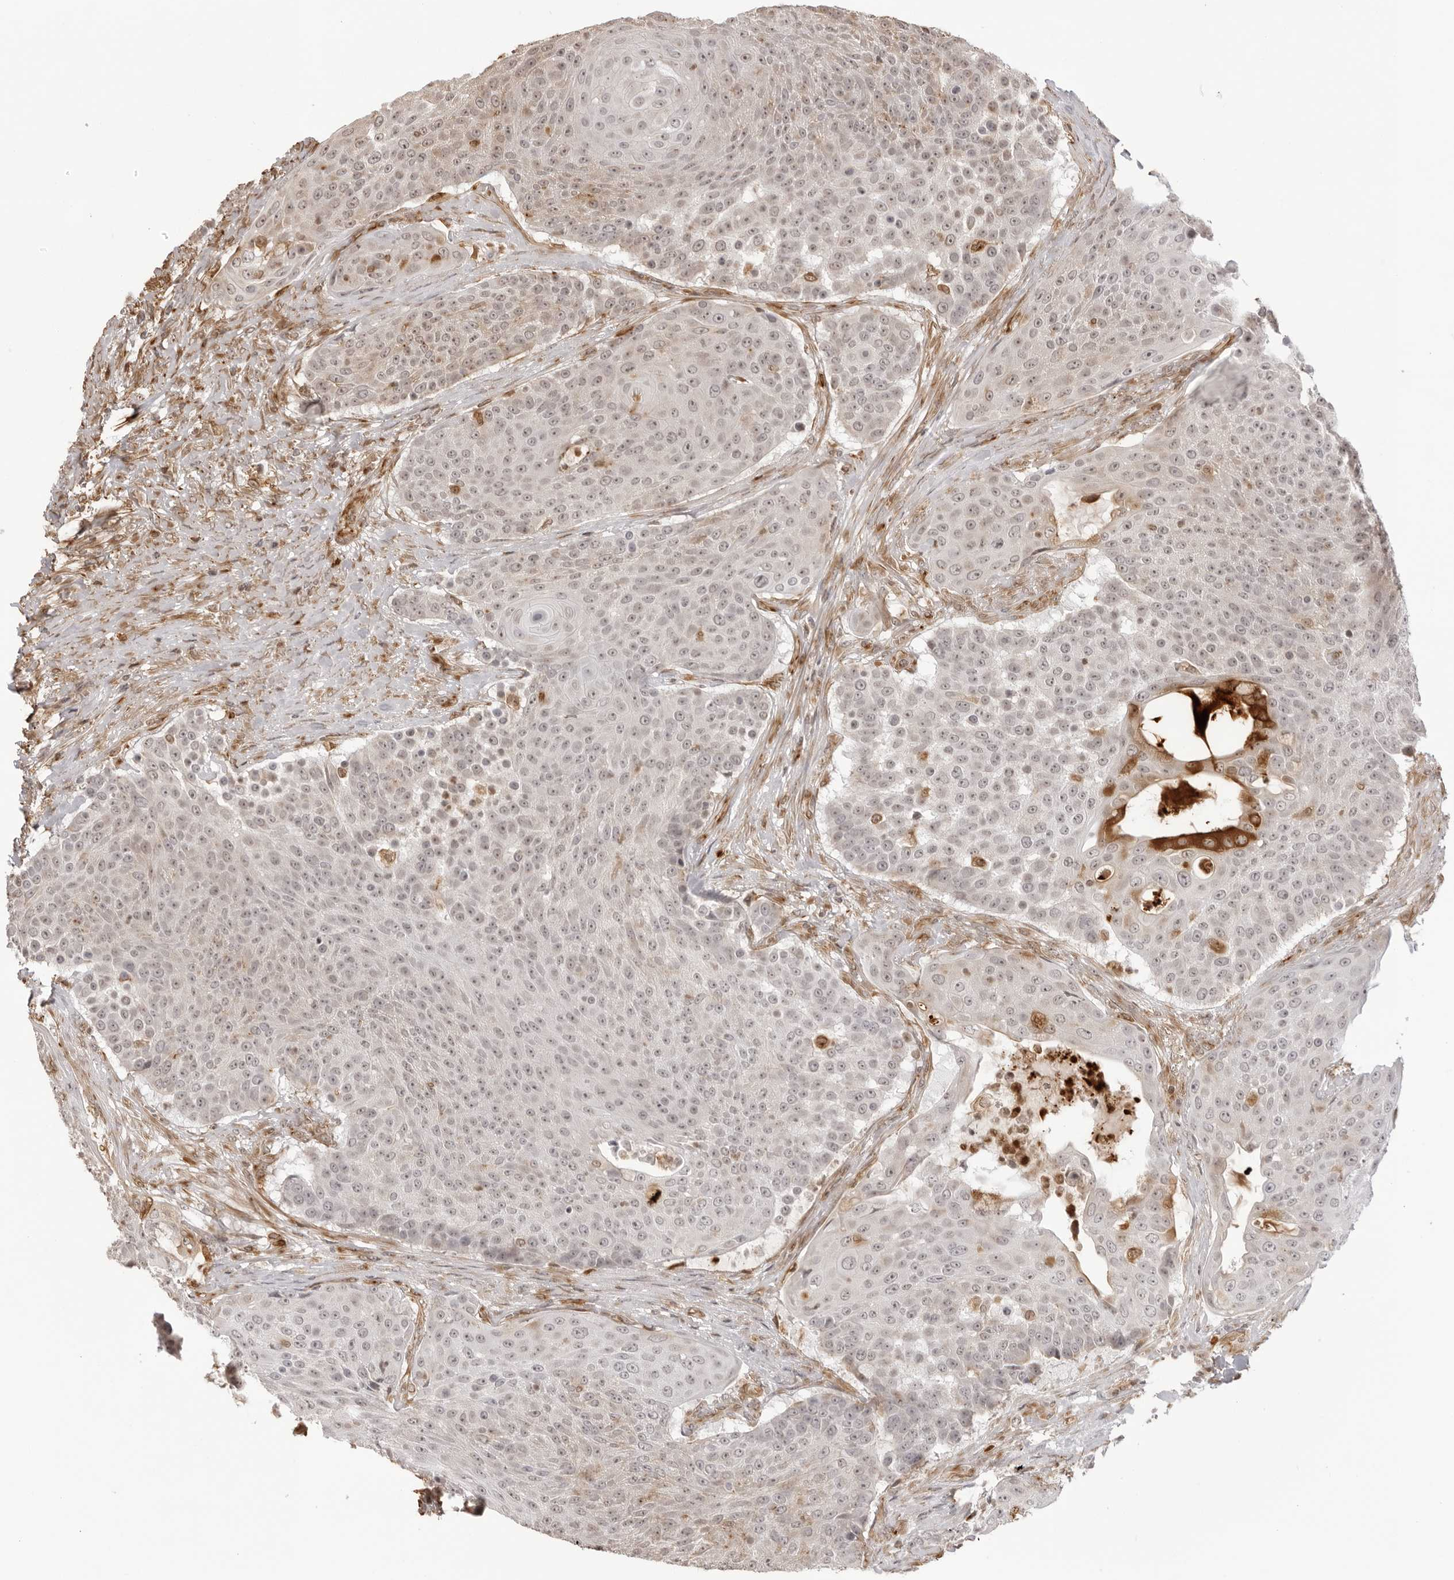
{"staining": {"intensity": "negative", "quantity": "none", "location": "none"}, "tissue": "urothelial cancer", "cell_type": "Tumor cells", "image_type": "cancer", "snomed": [{"axis": "morphology", "description": "Urothelial carcinoma, High grade"}, {"axis": "topography", "description": "Urinary bladder"}], "caption": "Tumor cells are negative for protein expression in human urothelial cancer.", "gene": "DYNLT5", "patient": {"sex": "female", "age": 63}}